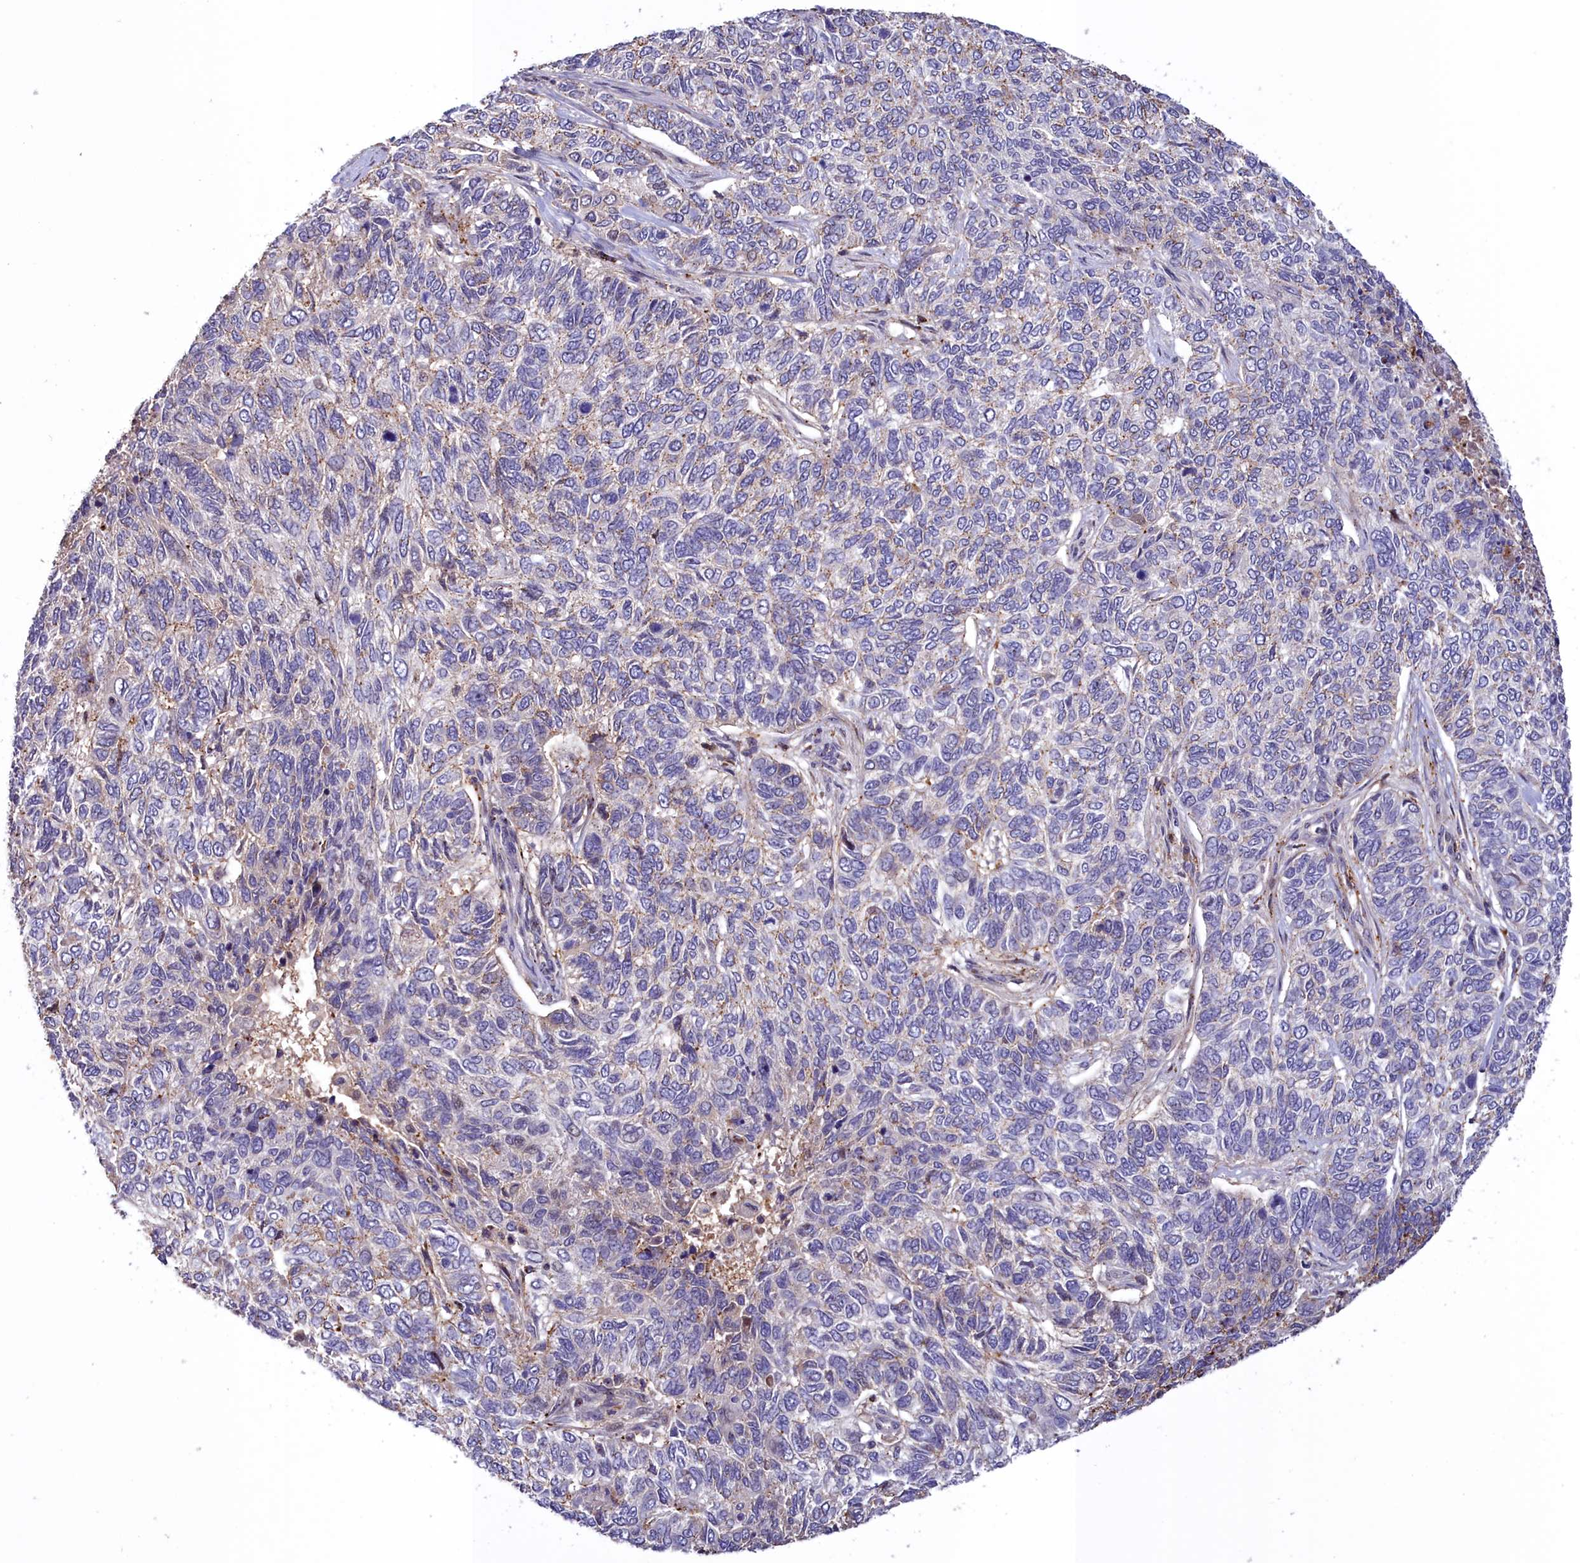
{"staining": {"intensity": "negative", "quantity": "none", "location": "none"}, "tissue": "skin cancer", "cell_type": "Tumor cells", "image_type": "cancer", "snomed": [{"axis": "morphology", "description": "Basal cell carcinoma"}, {"axis": "topography", "description": "Skin"}], "caption": "Tumor cells are negative for brown protein staining in skin basal cell carcinoma.", "gene": "NEURL4", "patient": {"sex": "female", "age": 65}}